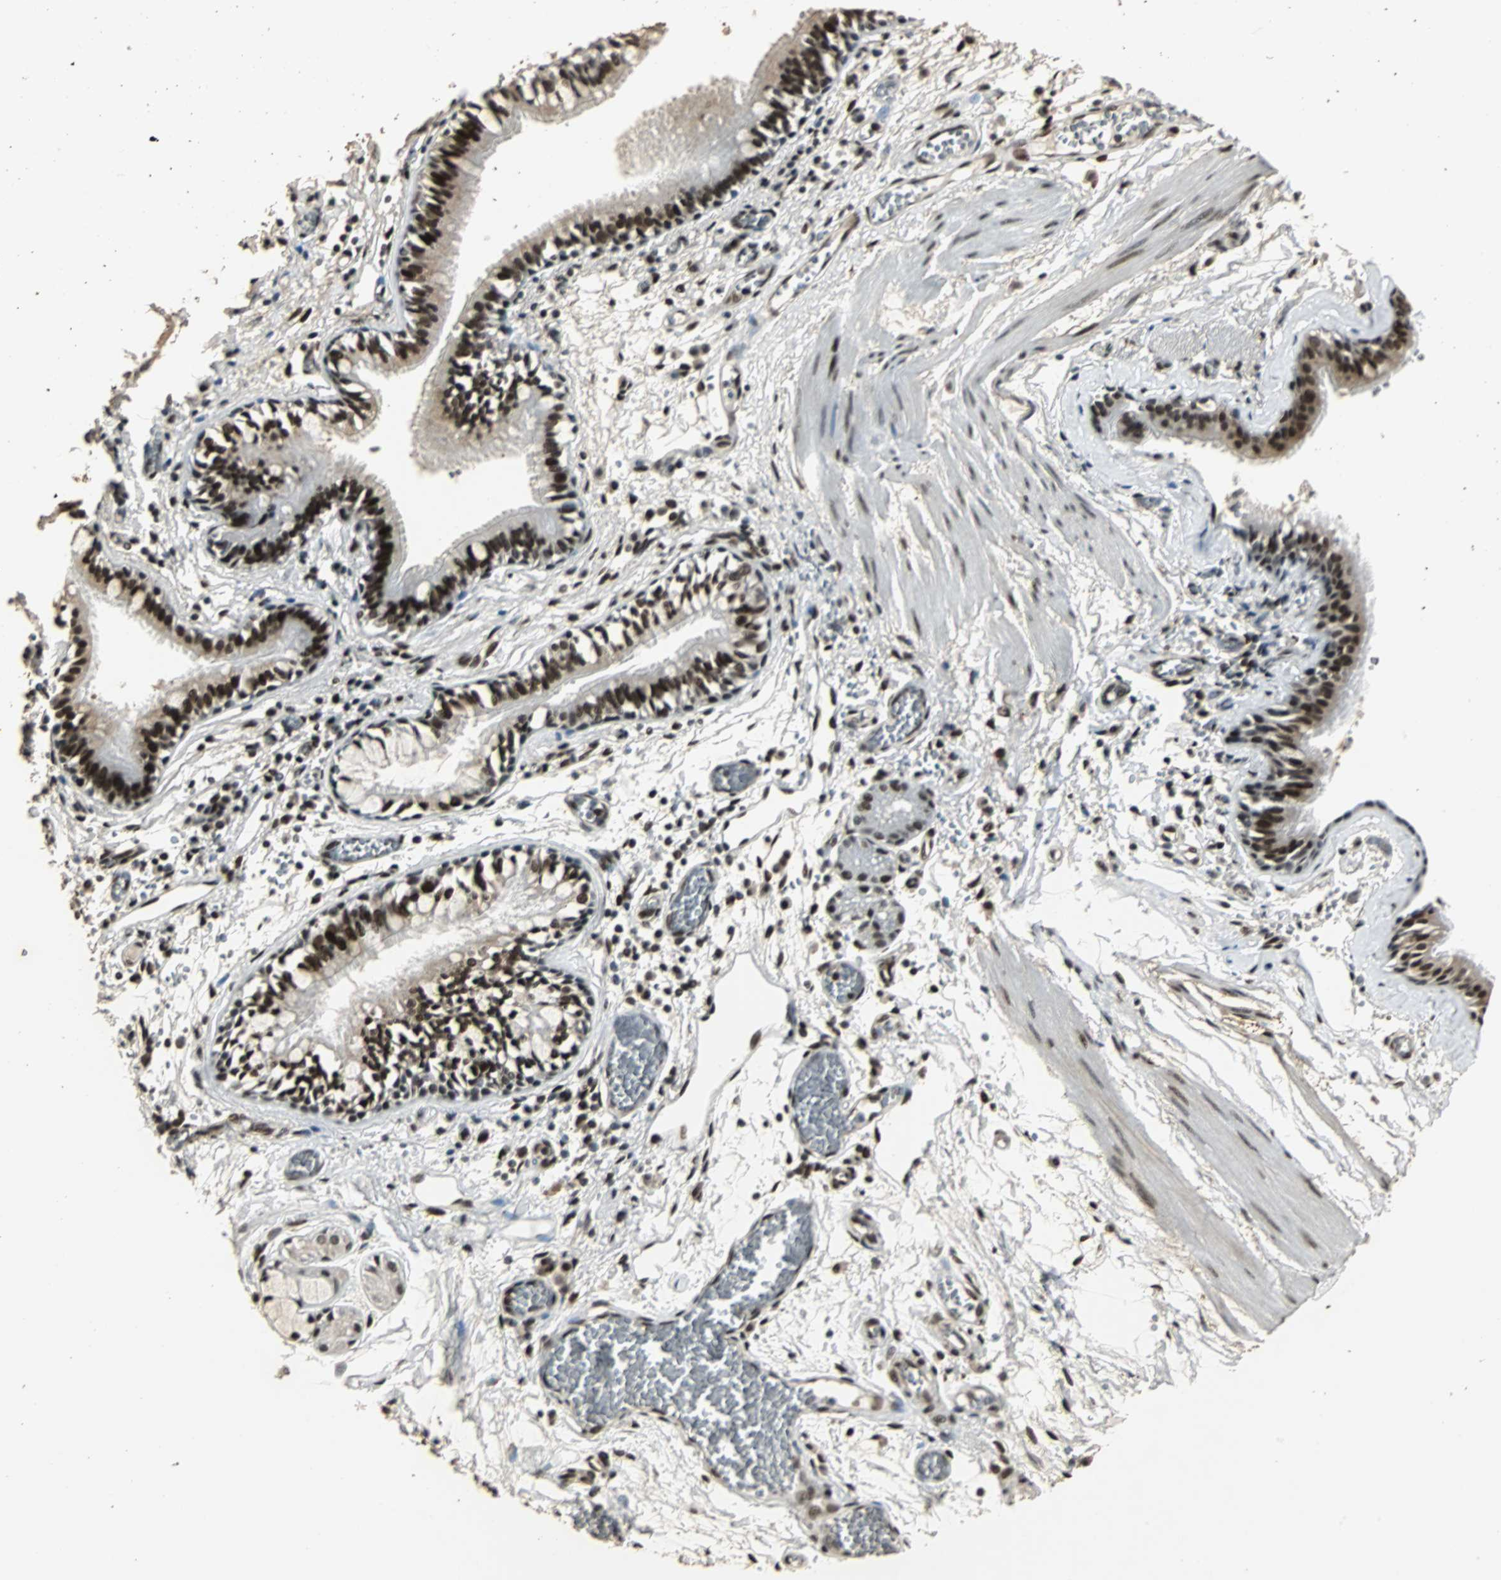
{"staining": {"intensity": "strong", "quantity": ">75%", "location": "nuclear"}, "tissue": "bronchus", "cell_type": "Respiratory epithelial cells", "image_type": "normal", "snomed": [{"axis": "morphology", "description": "Normal tissue, NOS"}, {"axis": "topography", "description": "Bronchus"}, {"axis": "topography", "description": "Lung"}], "caption": "DAB immunohistochemical staining of unremarkable bronchus reveals strong nuclear protein staining in approximately >75% of respiratory epithelial cells.", "gene": "TAF5", "patient": {"sex": "female", "age": 56}}